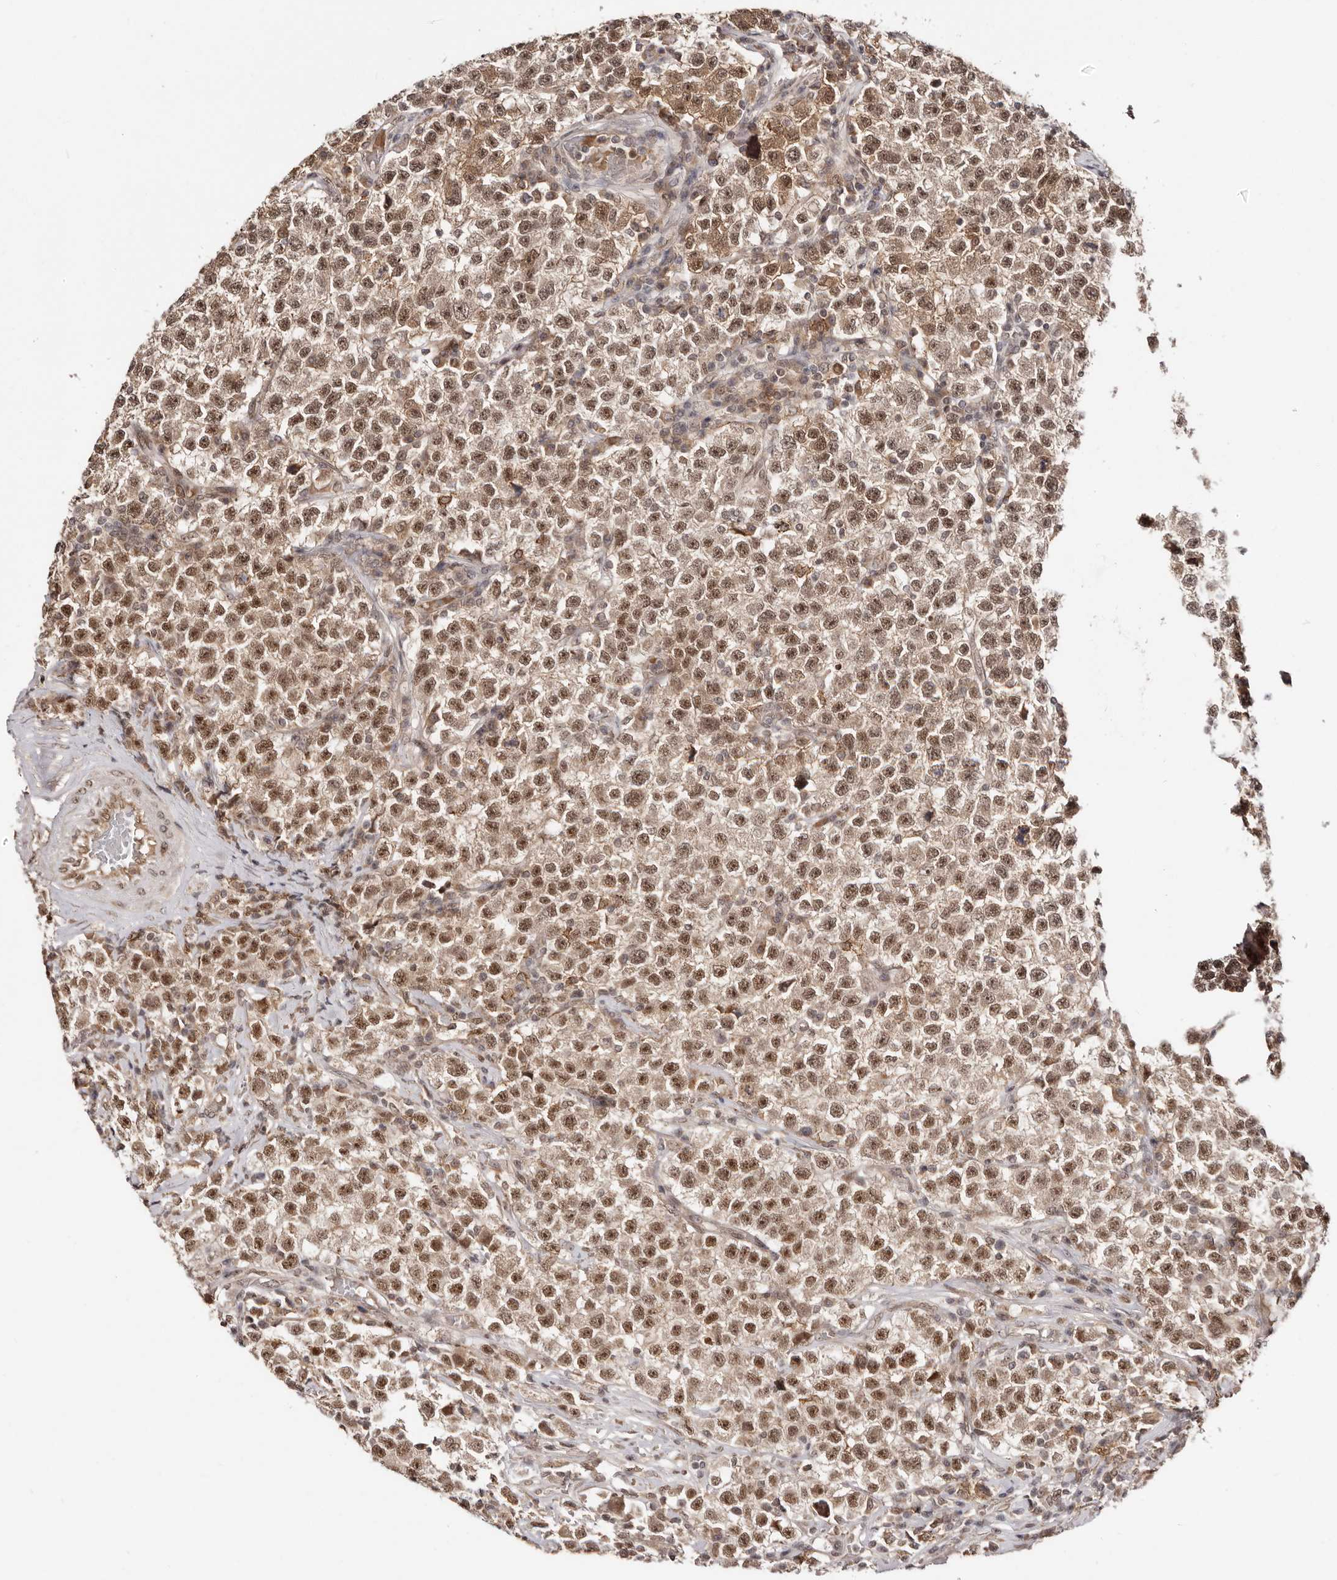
{"staining": {"intensity": "moderate", "quantity": ">75%", "location": "nuclear"}, "tissue": "testis cancer", "cell_type": "Tumor cells", "image_type": "cancer", "snomed": [{"axis": "morphology", "description": "Seminoma, NOS"}, {"axis": "topography", "description": "Testis"}], "caption": "Immunohistochemistry (IHC) micrograph of neoplastic tissue: testis cancer (seminoma) stained using IHC reveals medium levels of moderate protein expression localized specifically in the nuclear of tumor cells, appearing as a nuclear brown color.", "gene": "MED8", "patient": {"sex": "male", "age": 22}}